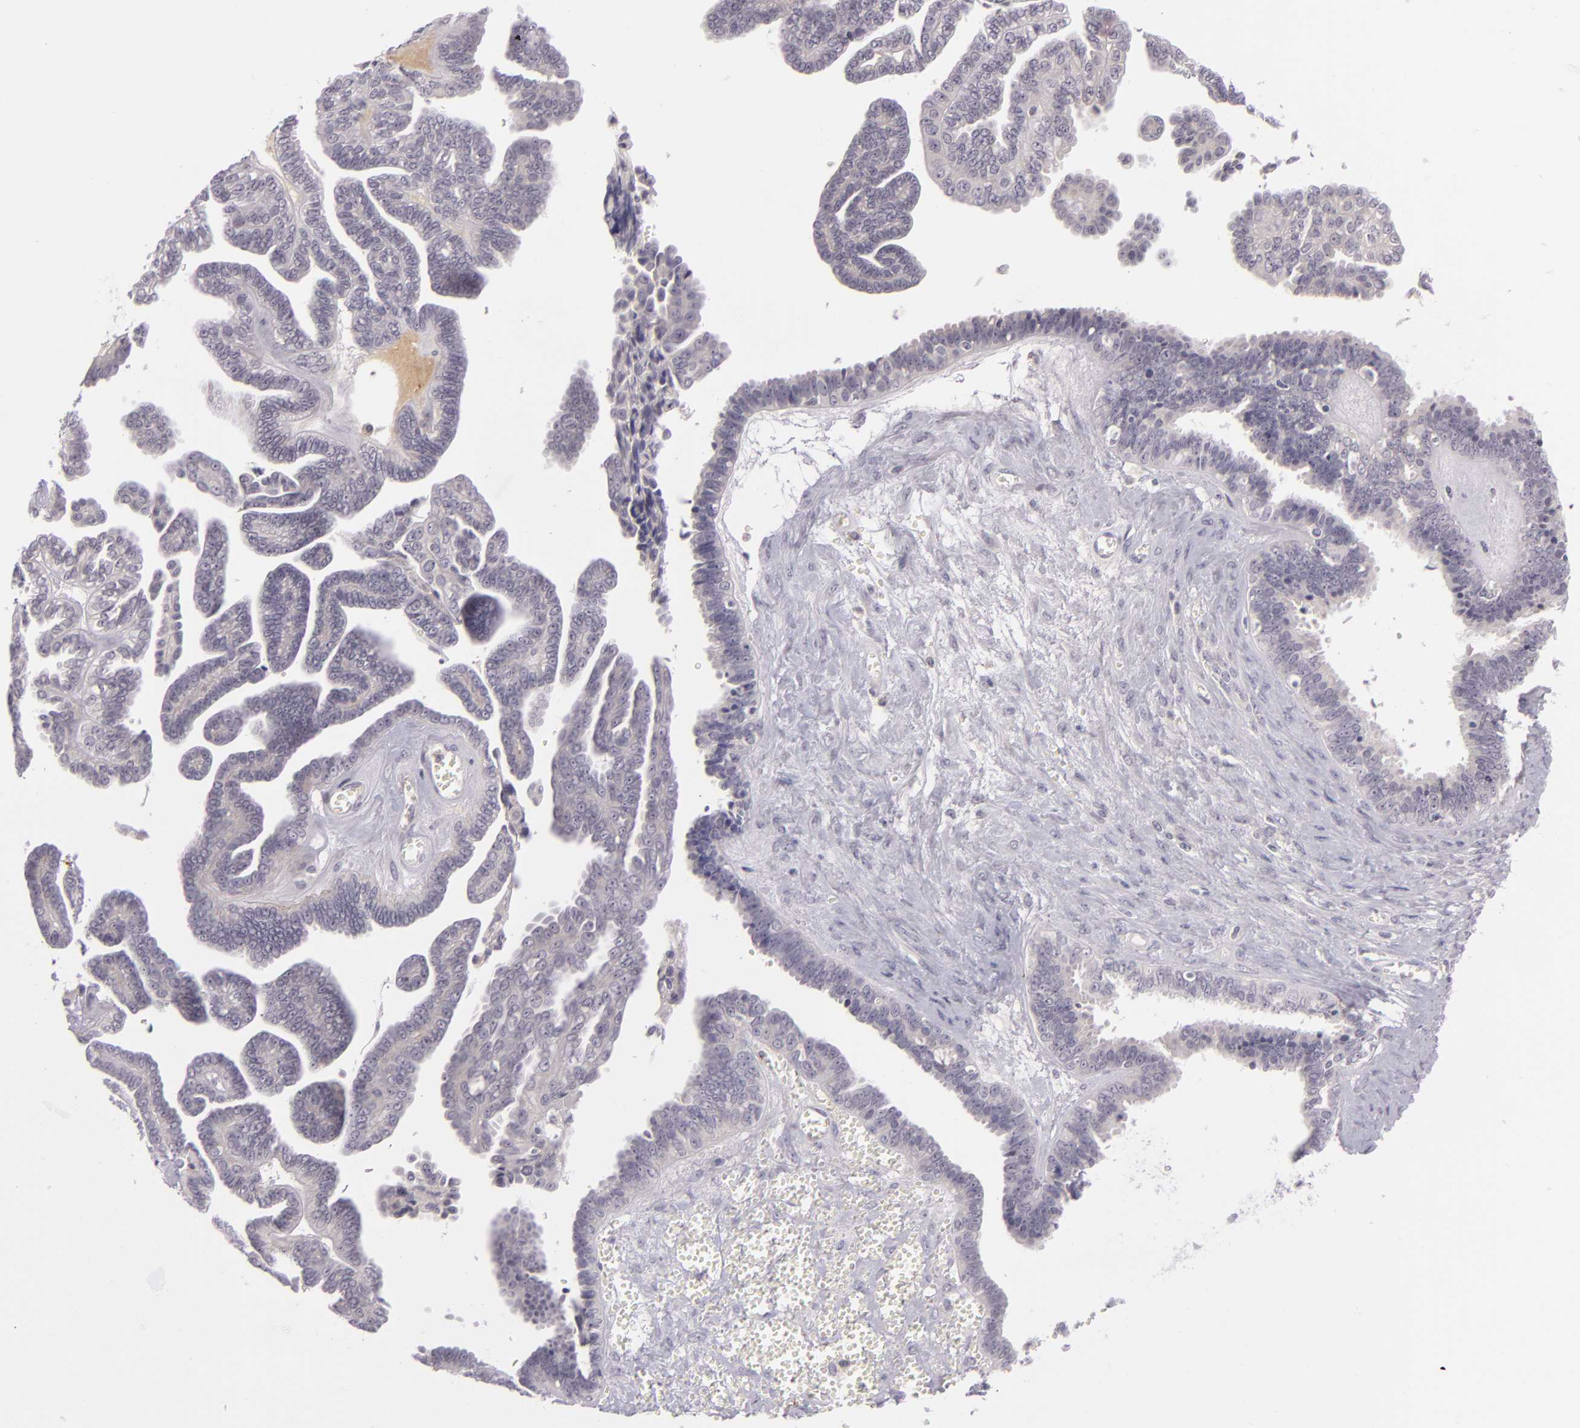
{"staining": {"intensity": "negative", "quantity": "none", "location": "none"}, "tissue": "ovarian cancer", "cell_type": "Tumor cells", "image_type": "cancer", "snomed": [{"axis": "morphology", "description": "Cystadenocarcinoma, serous, NOS"}, {"axis": "topography", "description": "Ovary"}], "caption": "Immunohistochemistry (IHC) histopathology image of neoplastic tissue: human ovarian serous cystadenocarcinoma stained with DAB displays no significant protein staining in tumor cells.", "gene": "DAG1", "patient": {"sex": "female", "age": 71}}